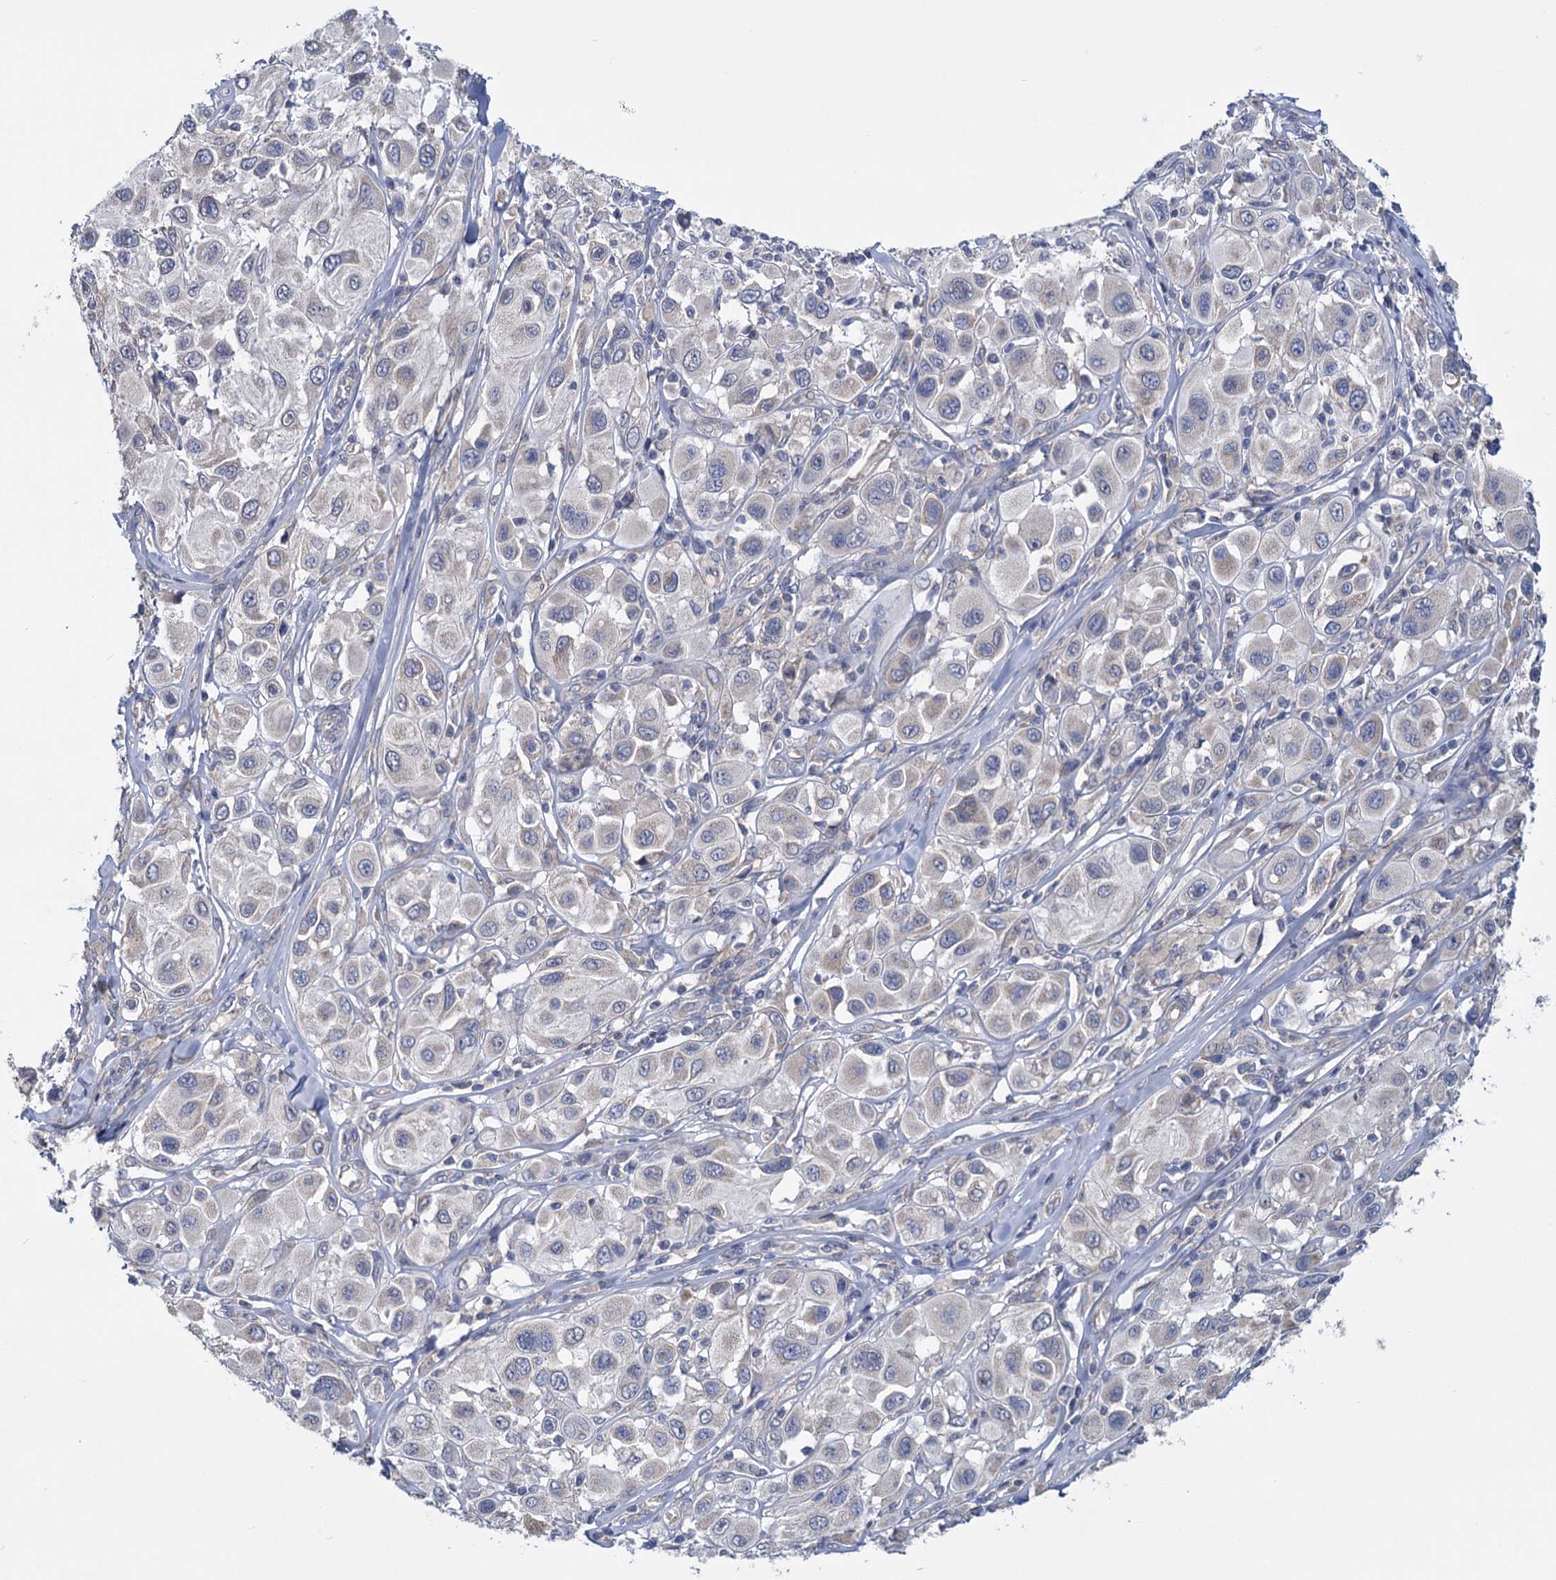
{"staining": {"intensity": "weak", "quantity": "<25%", "location": "cytoplasmic/membranous"}, "tissue": "melanoma", "cell_type": "Tumor cells", "image_type": "cancer", "snomed": [{"axis": "morphology", "description": "Malignant melanoma, Metastatic site"}, {"axis": "topography", "description": "Skin"}], "caption": "Histopathology image shows no significant protein expression in tumor cells of melanoma.", "gene": "GSTM2", "patient": {"sex": "male", "age": 41}}